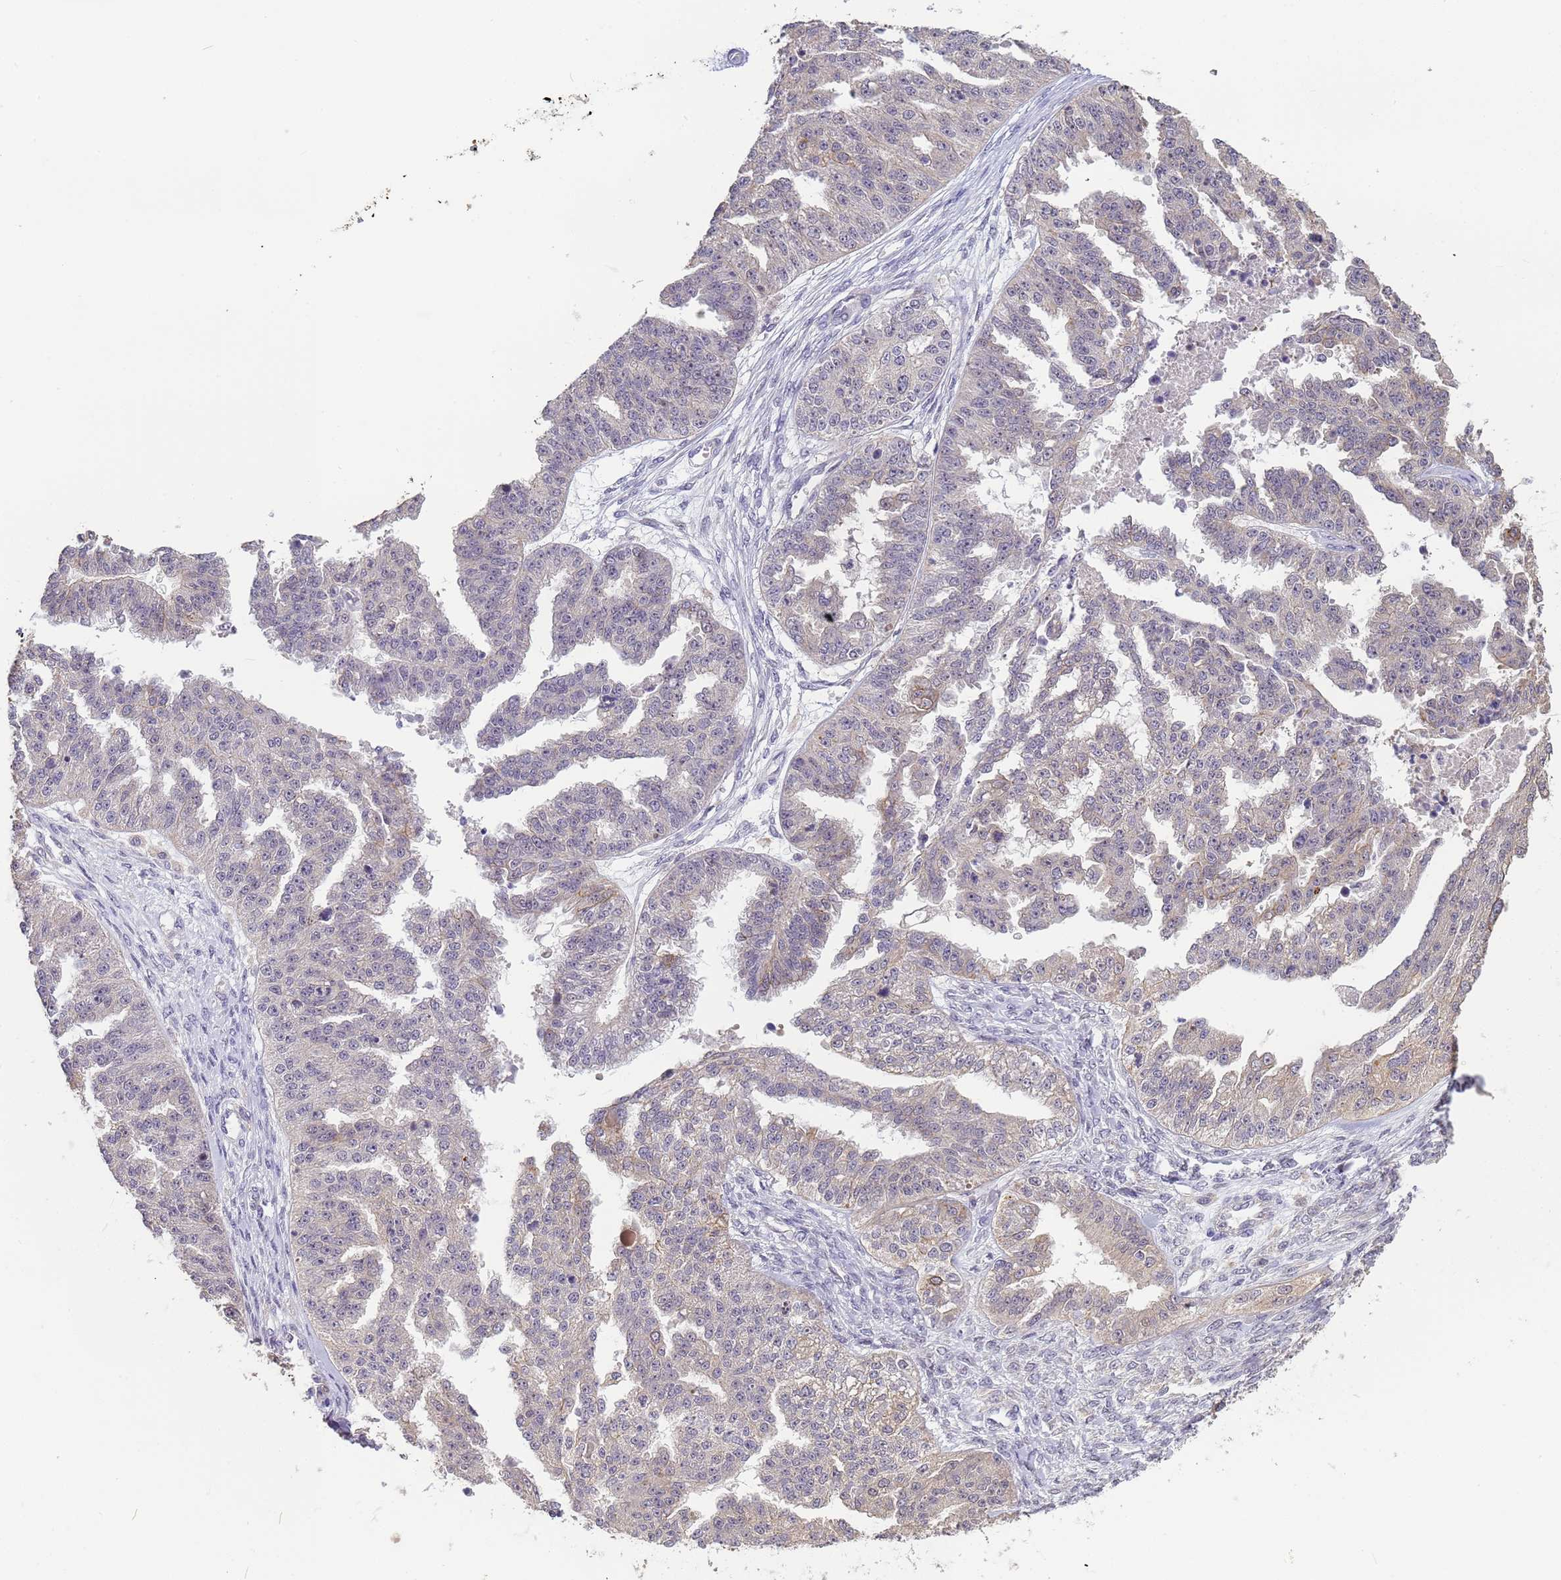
{"staining": {"intensity": "weak", "quantity": "<25%", "location": "cytoplasmic/membranous"}, "tissue": "ovarian cancer", "cell_type": "Tumor cells", "image_type": "cancer", "snomed": [{"axis": "morphology", "description": "Cystadenocarcinoma, serous, NOS"}, {"axis": "topography", "description": "Ovary"}], "caption": "Image shows no protein staining in tumor cells of ovarian cancer (serous cystadenocarcinoma) tissue.", "gene": "VWA3A", "patient": {"sex": "female", "age": 58}}